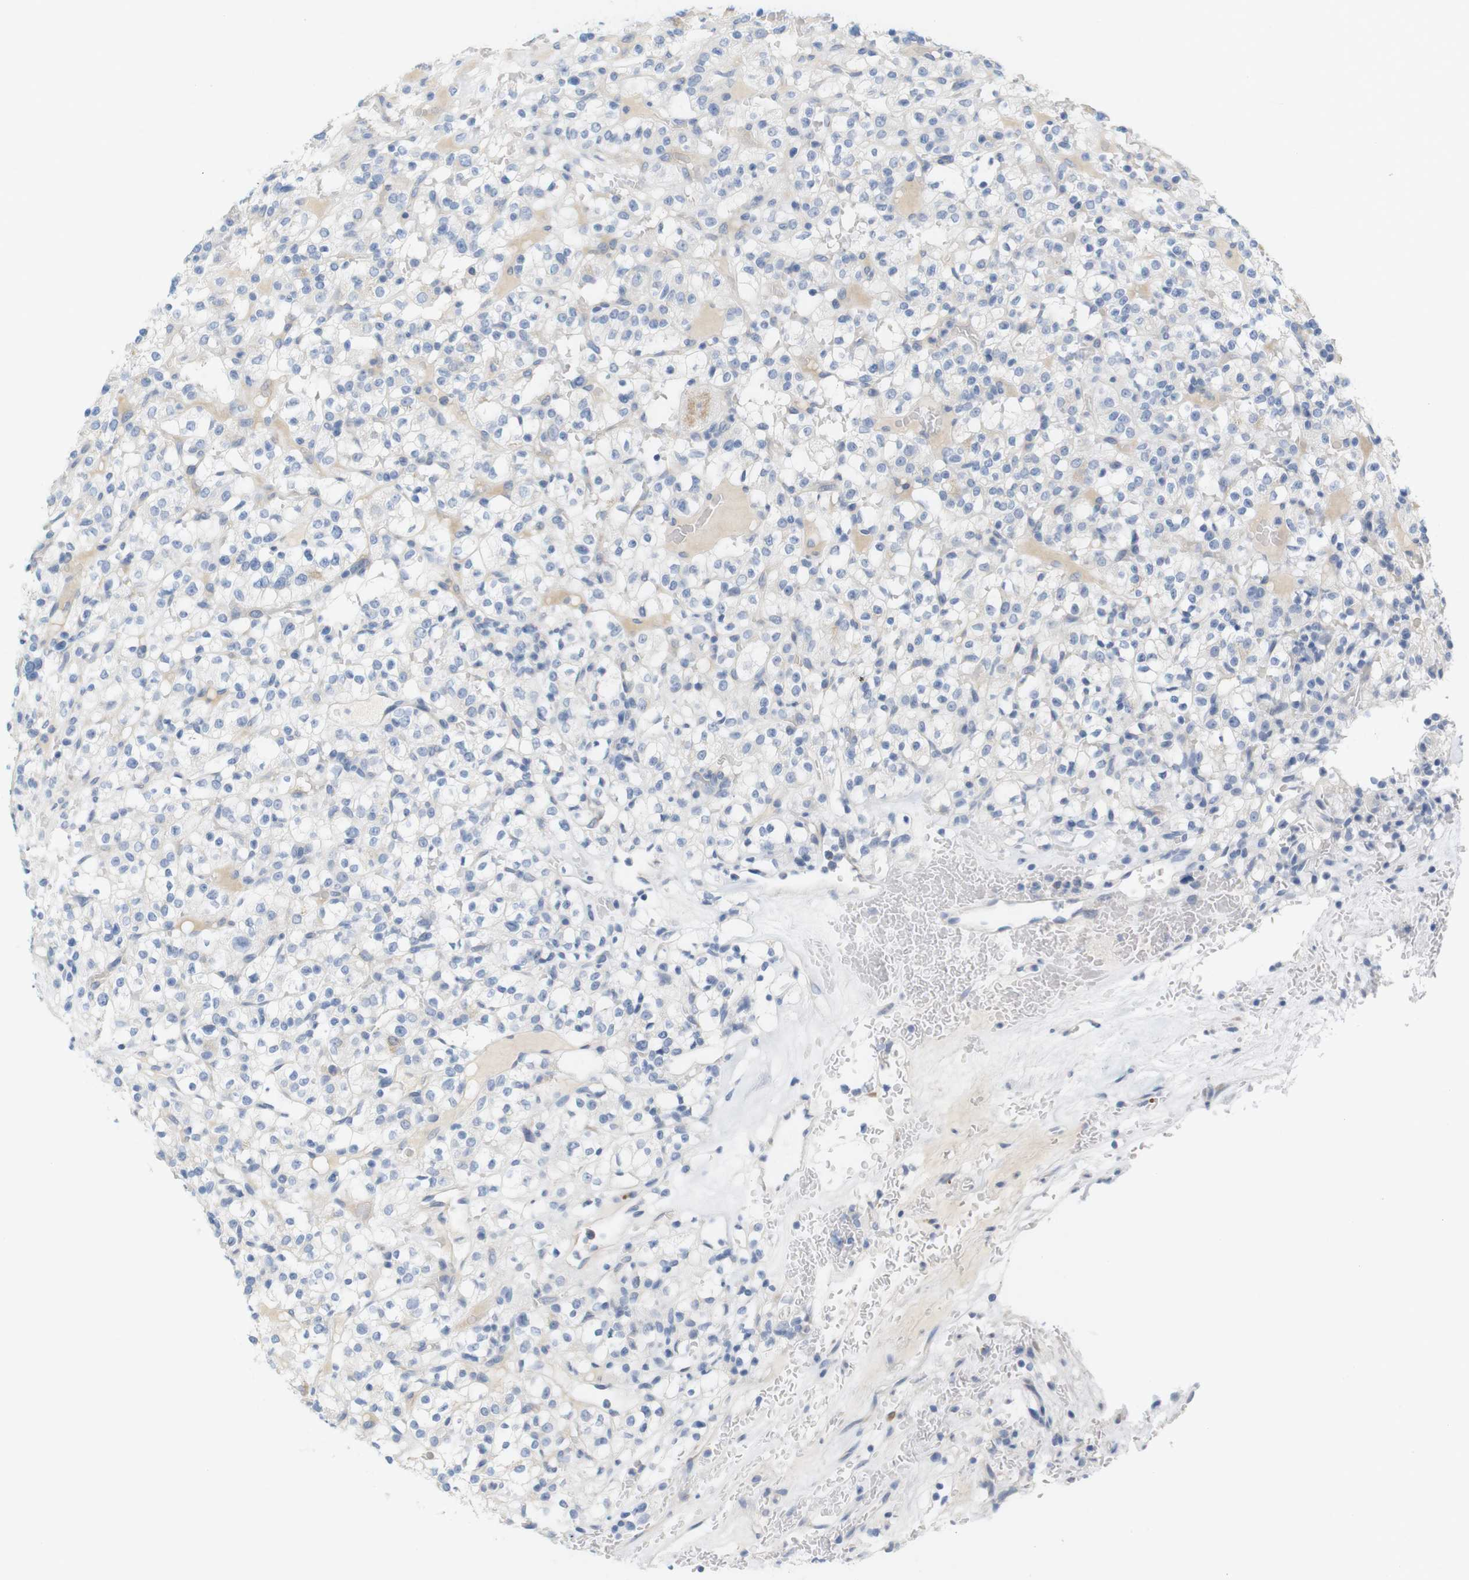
{"staining": {"intensity": "negative", "quantity": "none", "location": "none"}, "tissue": "renal cancer", "cell_type": "Tumor cells", "image_type": "cancer", "snomed": [{"axis": "morphology", "description": "Normal tissue, NOS"}, {"axis": "morphology", "description": "Adenocarcinoma, NOS"}, {"axis": "topography", "description": "Kidney"}], "caption": "Immunohistochemistry of adenocarcinoma (renal) demonstrates no positivity in tumor cells.", "gene": "RGS9", "patient": {"sex": "female", "age": 72}}